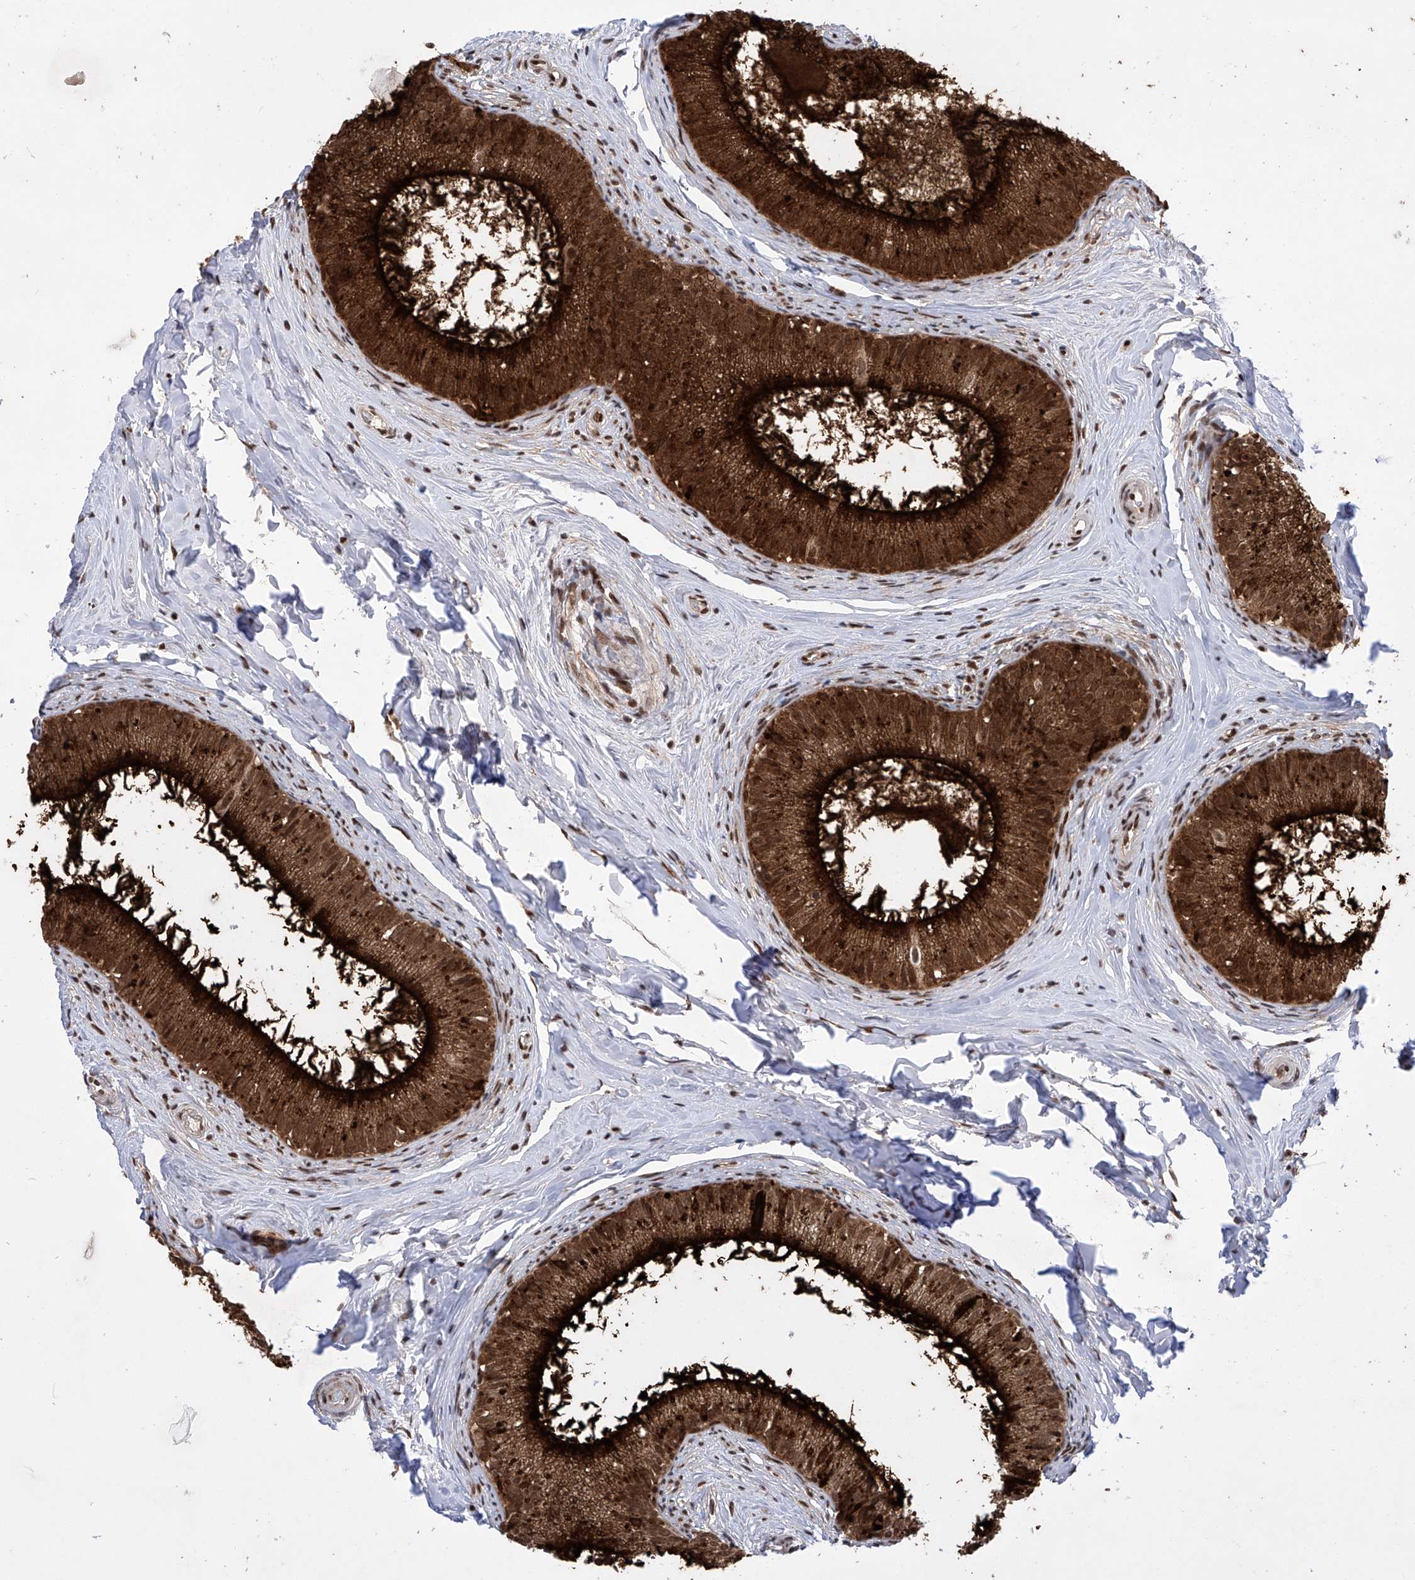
{"staining": {"intensity": "strong", "quantity": ">75%", "location": "cytoplasmic/membranous,nuclear"}, "tissue": "epididymis", "cell_type": "Glandular cells", "image_type": "normal", "snomed": [{"axis": "morphology", "description": "Normal tissue, NOS"}, {"axis": "topography", "description": "Epididymis"}], "caption": "This image reveals immunohistochemistry staining of normal human epididymis, with high strong cytoplasmic/membranous,nuclear staining in about >75% of glandular cells.", "gene": "ZNF280D", "patient": {"sex": "male", "age": 34}}